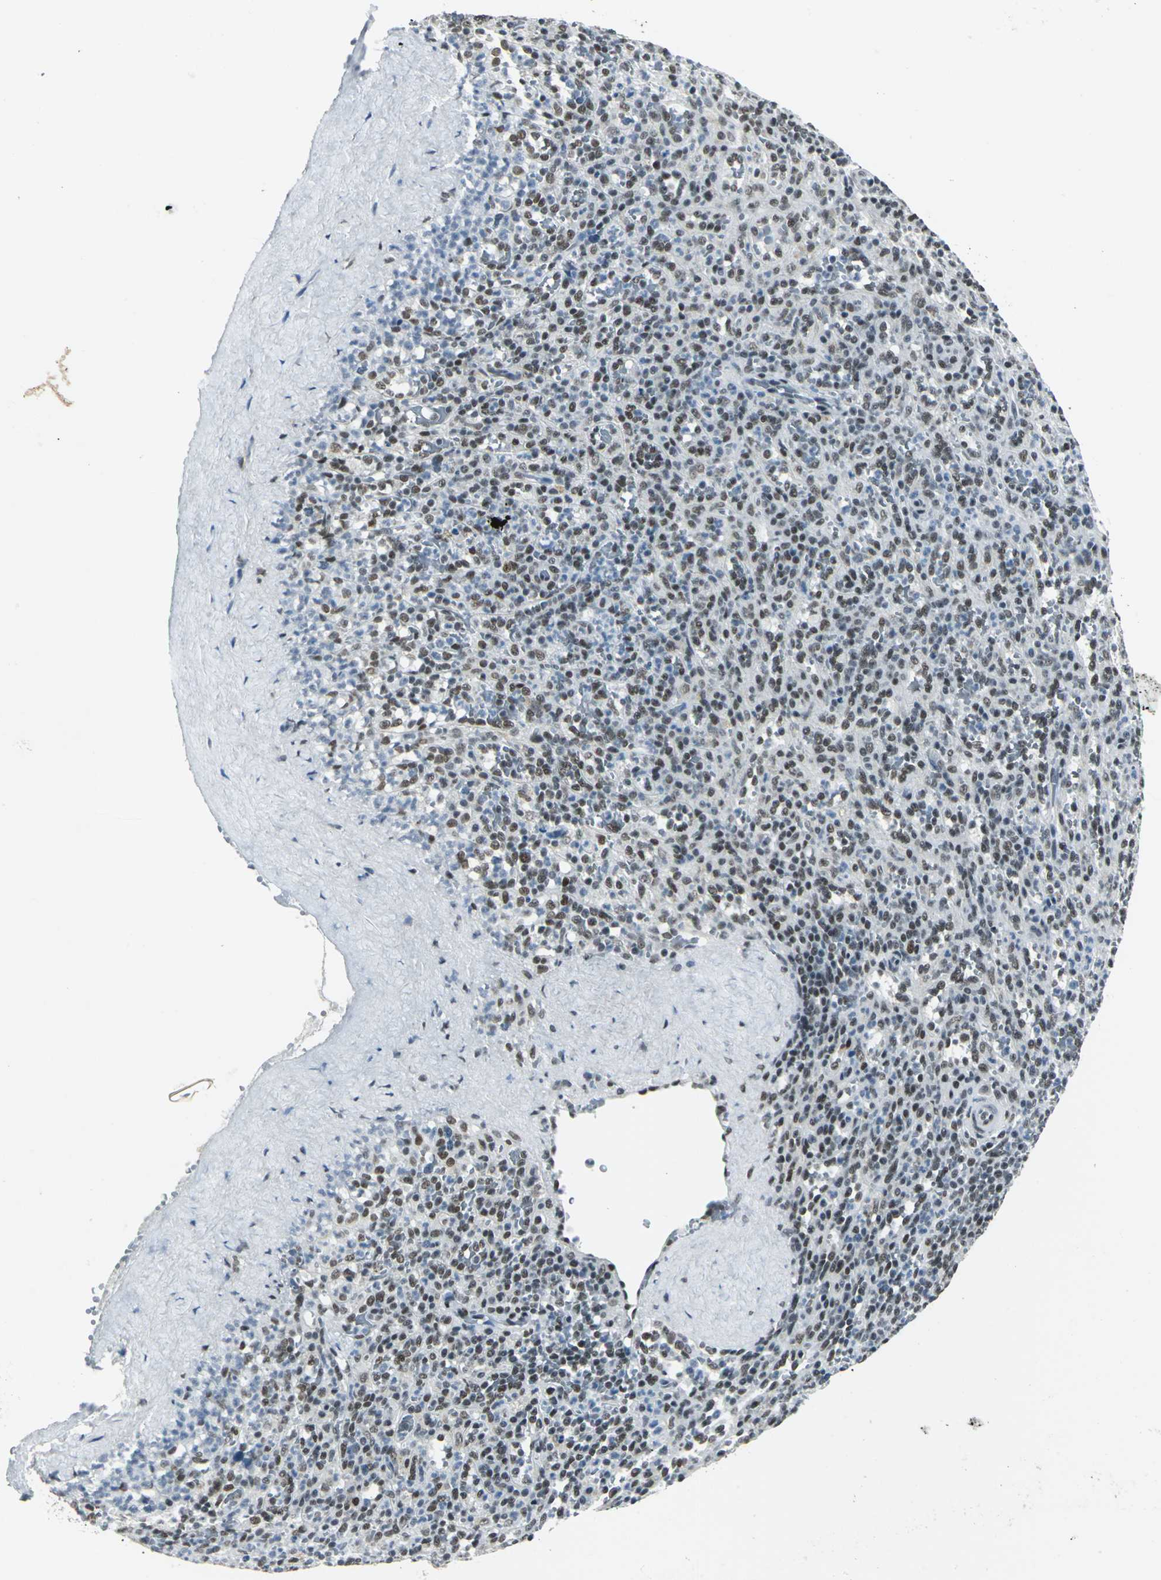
{"staining": {"intensity": "moderate", "quantity": "25%-75%", "location": "cytoplasmic/membranous"}, "tissue": "spleen", "cell_type": "Cells in red pulp", "image_type": "normal", "snomed": [{"axis": "morphology", "description": "Normal tissue, NOS"}, {"axis": "topography", "description": "Spleen"}], "caption": "About 25%-75% of cells in red pulp in benign human spleen reveal moderate cytoplasmic/membranous protein staining as visualized by brown immunohistochemical staining.", "gene": "ADNP", "patient": {"sex": "male", "age": 36}}